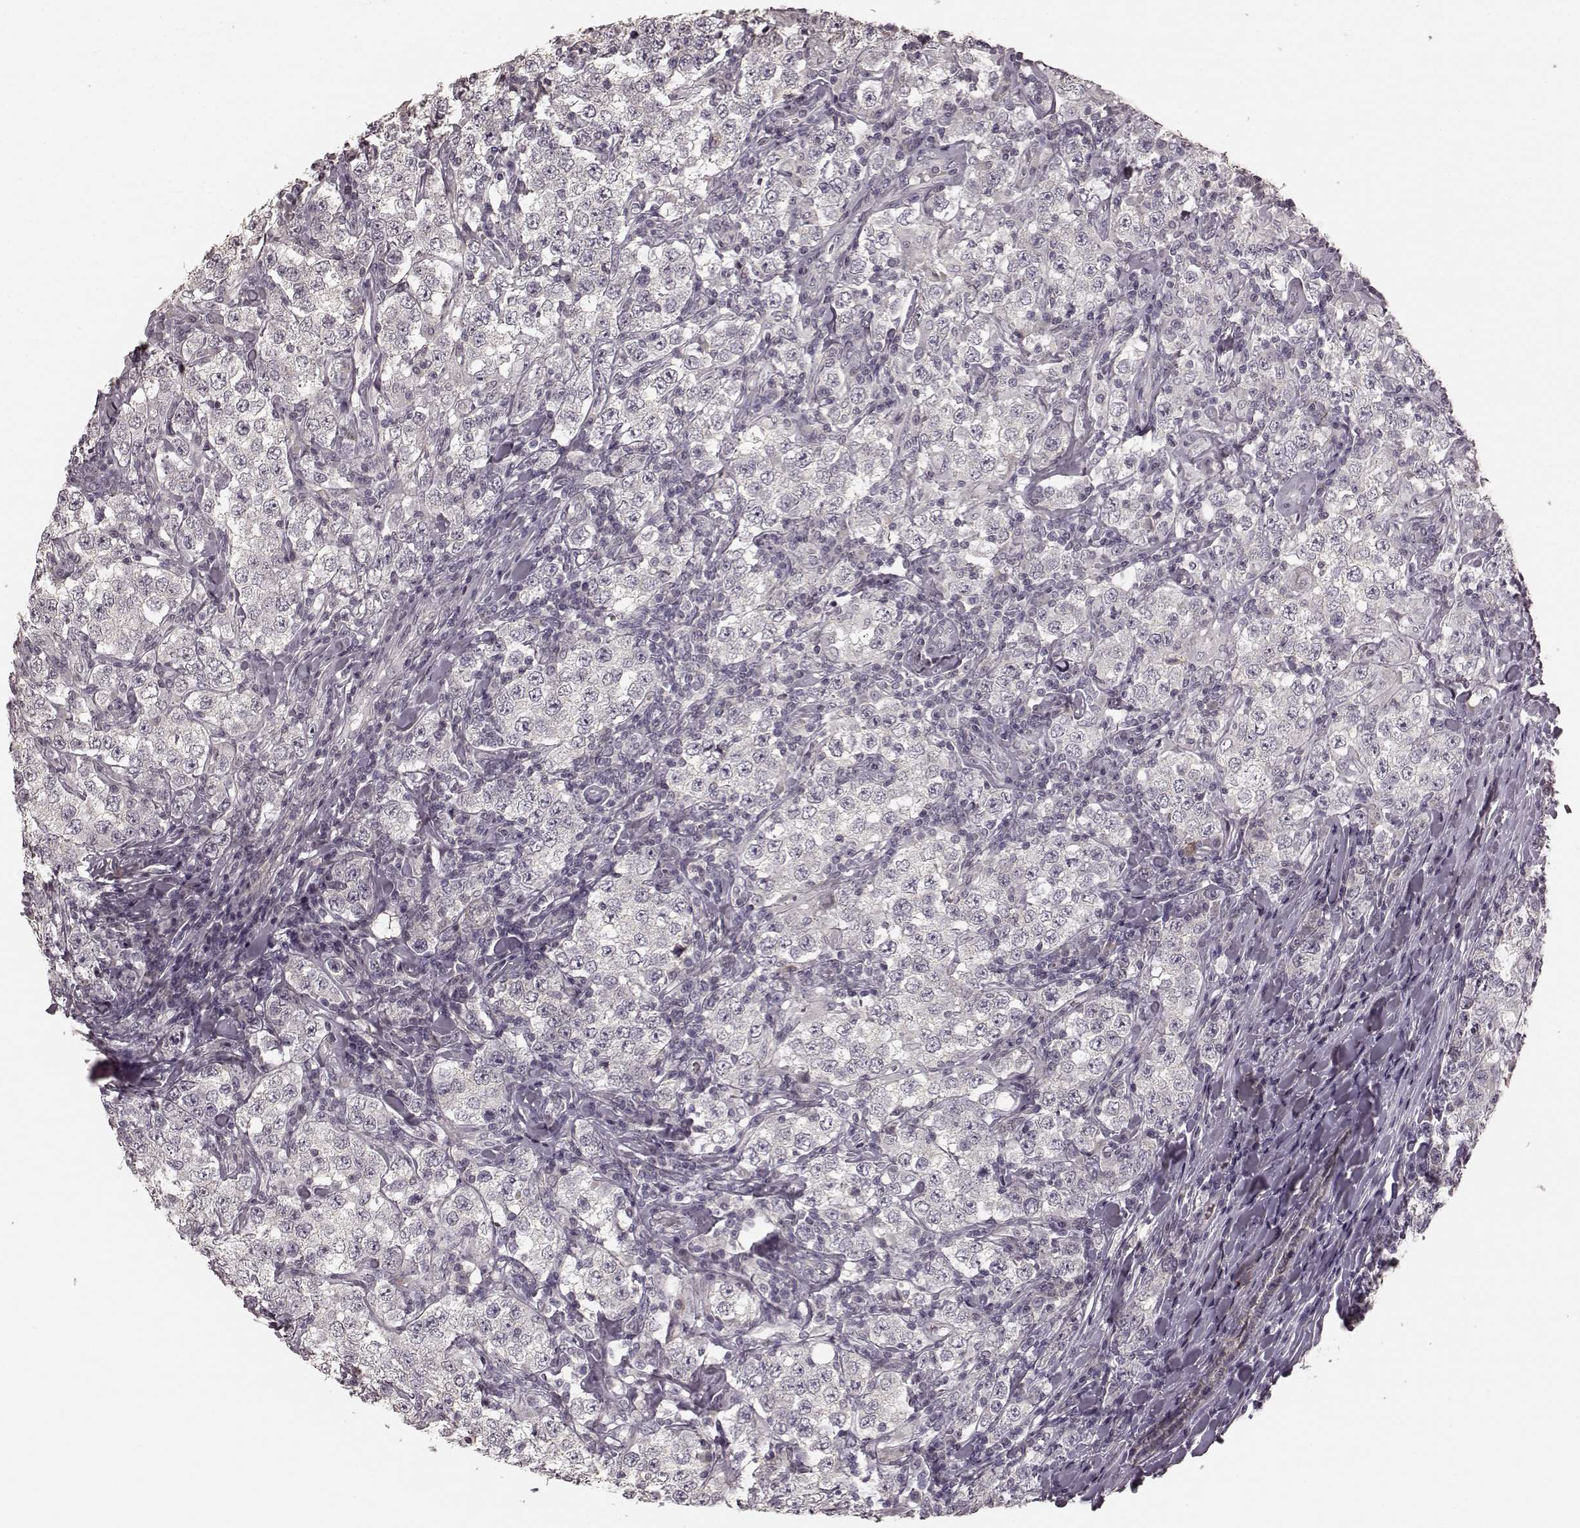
{"staining": {"intensity": "negative", "quantity": "none", "location": "none"}, "tissue": "testis cancer", "cell_type": "Tumor cells", "image_type": "cancer", "snomed": [{"axis": "morphology", "description": "Seminoma, NOS"}, {"axis": "morphology", "description": "Carcinoma, Embryonal, NOS"}, {"axis": "topography", "description": "Testis"}], "caption": "This is an IHC photomicrograph of human testis cancer. There is no positivity in tumor cells.", "gene": "PRKCE", "patient": {"sex": "male", "age": 41}}